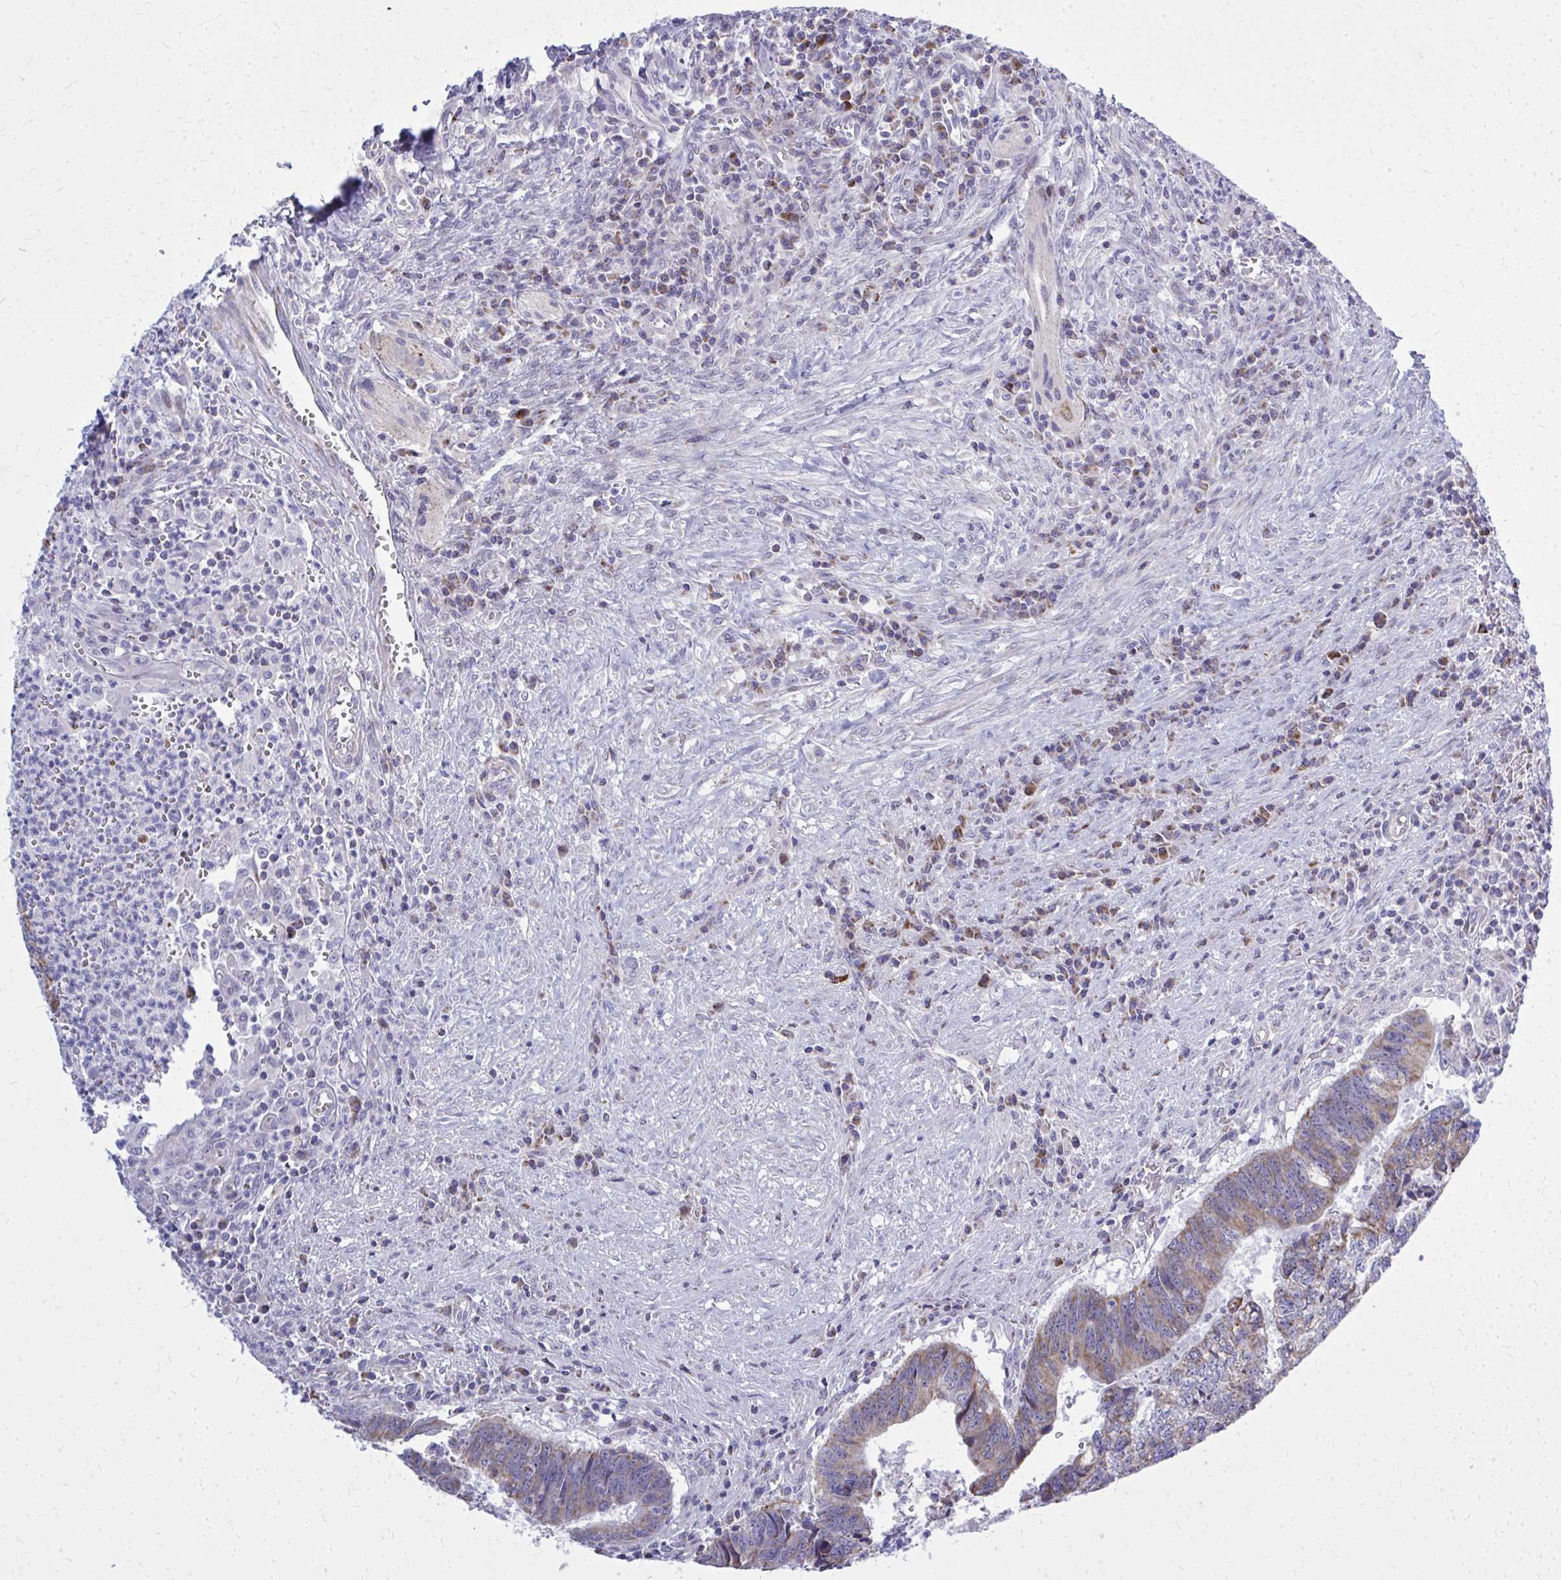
{"staining": {"intensity": "moderate", "quantity": "25%-75%", "location": "cytoplasmic/membranous"}, "tissue": "colorectal cancer", "cell_type": "Tumor cells", "image_type": "cancer", "snomed": [{"axis": "morphology", "description": "Adenocarcinoma, NOS"}, {"axis": "topography", "description": "Colon"}], "caption": "DAB (3,3'-diaminobenzidine) immunohistochemical staining of human colorectal cancer exhibits moderate cytoplasmic/membranous protein expression in about 25%-75% of tumor cells.", "gene": "ZNF362", "patient": {"sex": "male", "age": 86}}